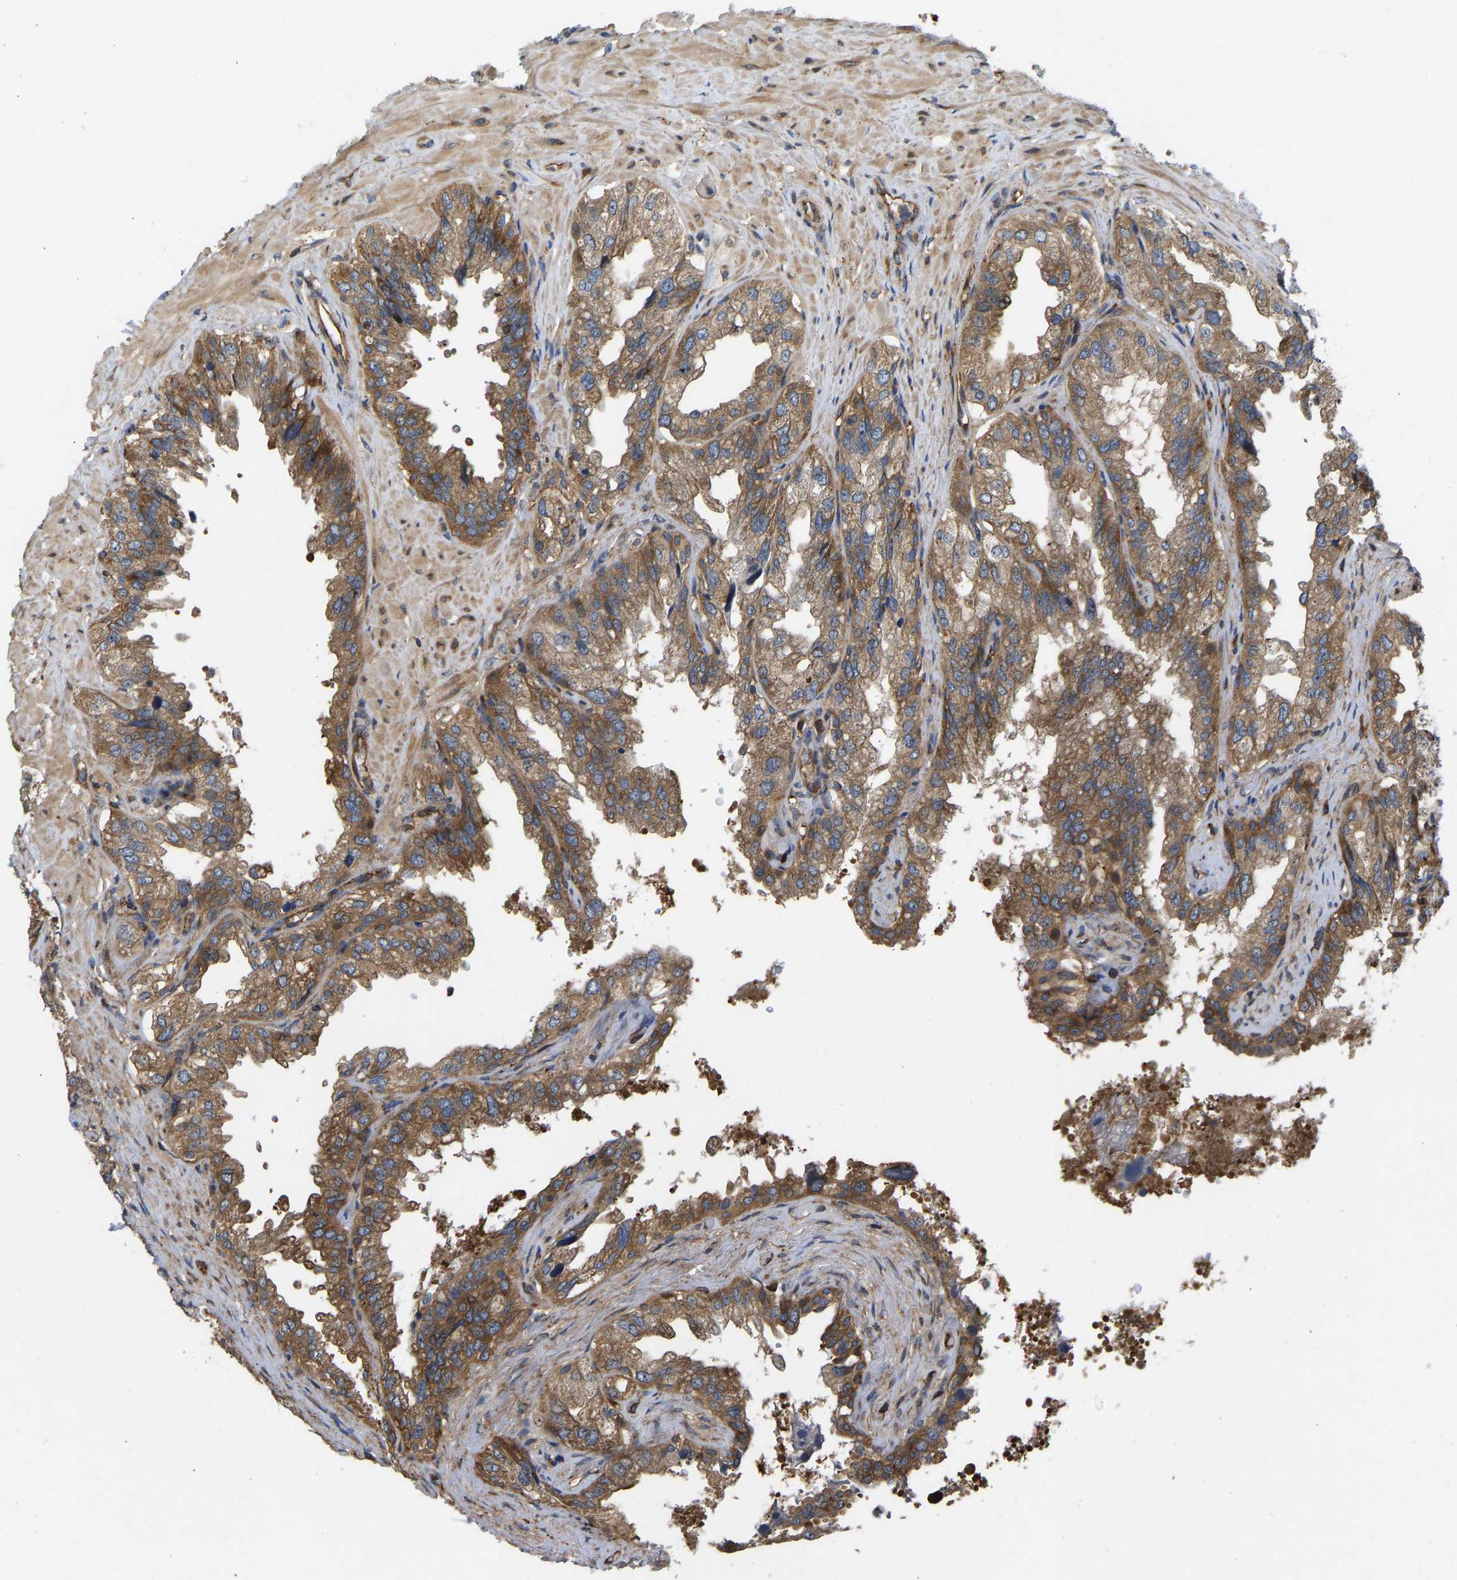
{"staining": {"intensity": "moderate", "quantity": ">75%", "location": "cytoplasmic/membranous"}, "tissue": "seminal vesicle", "cell_type": "Glandular cells", "image_type": "normal", "snomed": [{"axis": "morphology", "description": "Normal tissue, NOS"}, {"axis": "topography", "description": "Seminal veicle"}], "caption": "Immunohistochemical staining of benign seminal vesicle exhibits >75% levels of moderate cytoplasmic/membranous protein expression in about >75% of glandular cells.", "gene": "RASGRF2", "patient": {"sex": "male", "age": 68}}